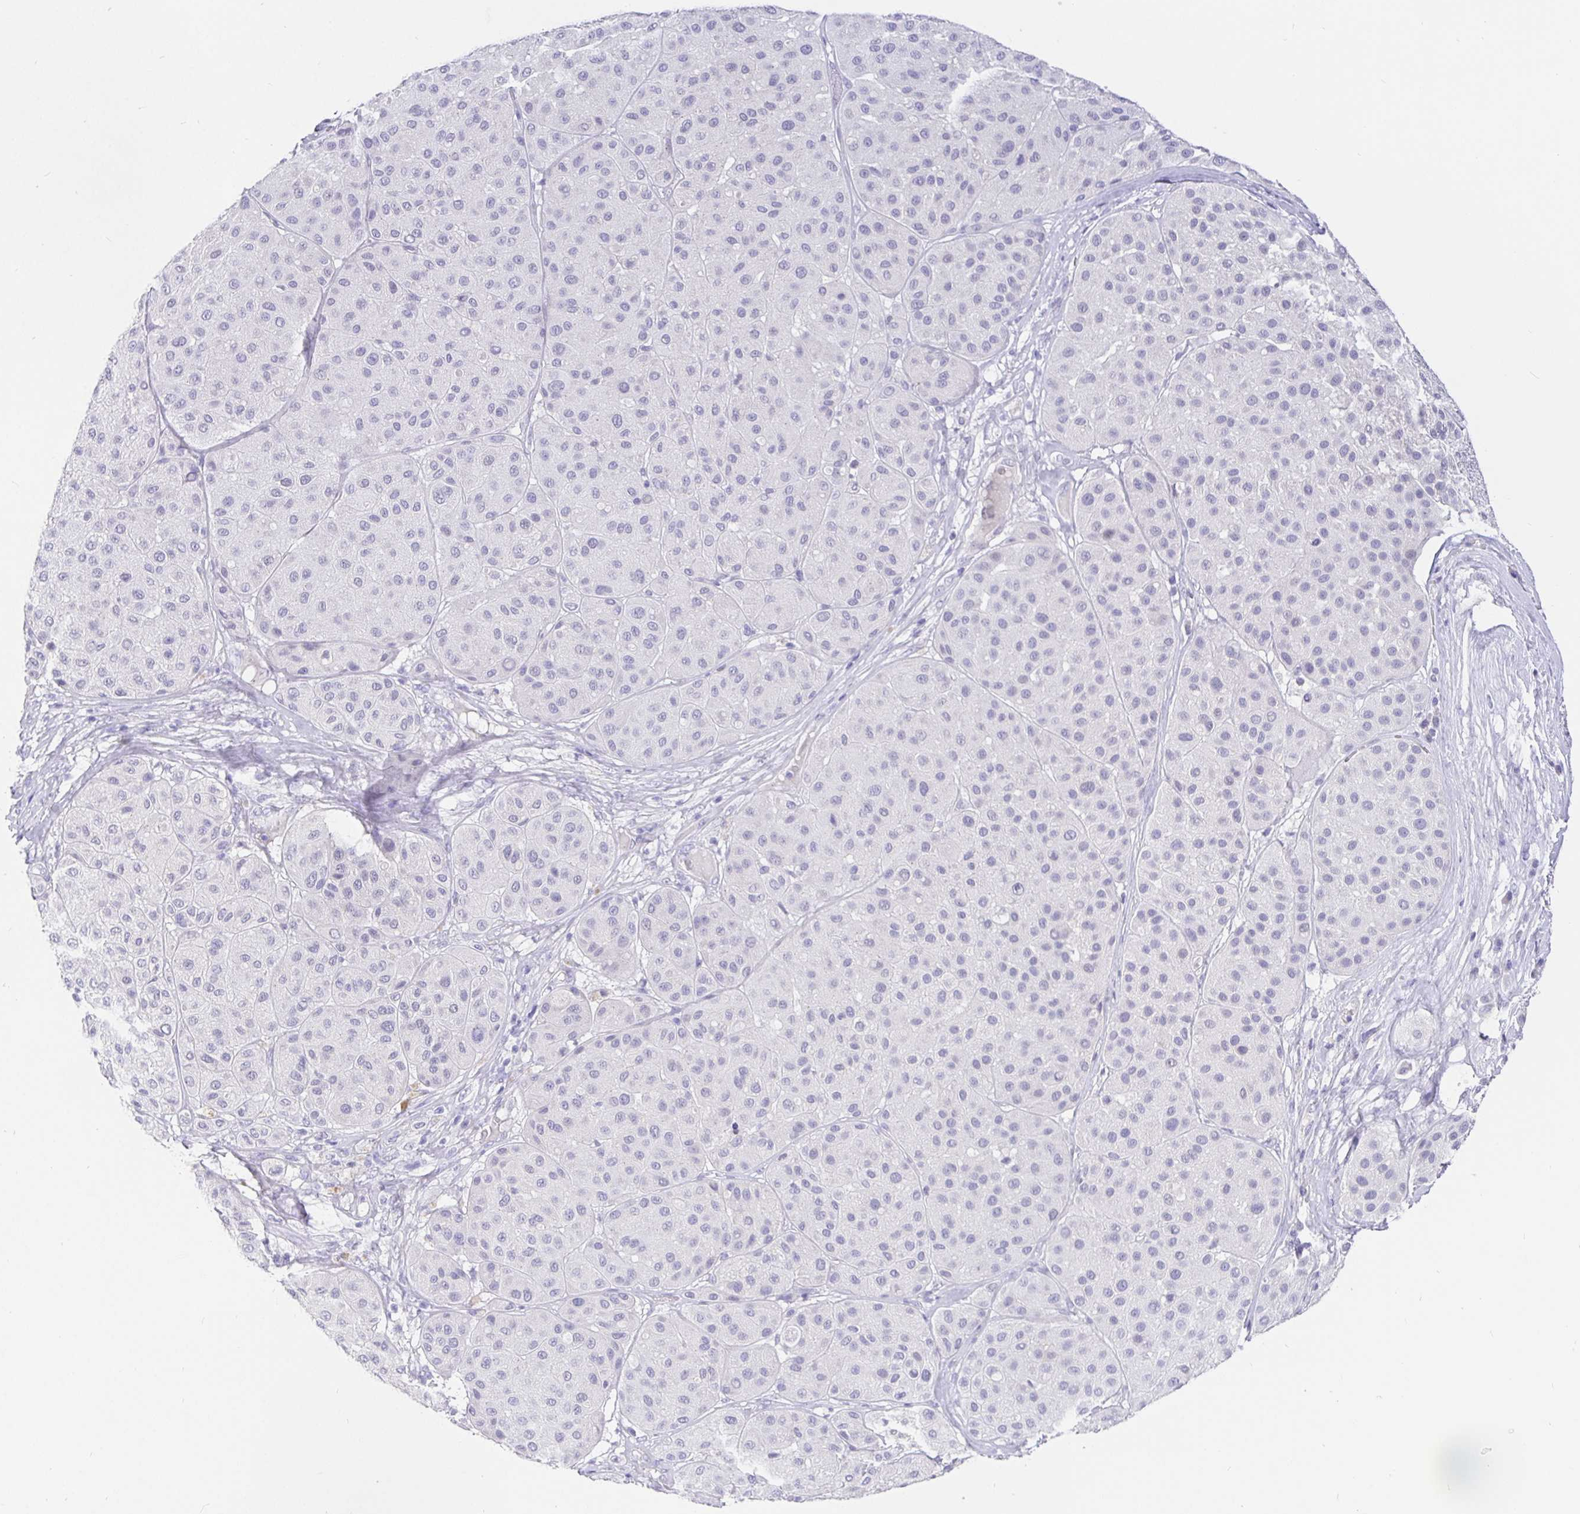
{"staining": {"intensity": "negative", "quantity": "none", "location": "none"}, "tissue": "melanoma", "cell_type": "Tumor cells", "image_type": "cancer", "snomed": [{"axis": "morphology", "description": "Malignant melanoma, Metastatic site"}, {"axis": "topography", "description": "Smooth muscle"}], "caption": "Malignant melanoma (metastatic site) was stained to show a protein in brown. There is no significant expression in tumor cells.", "gene": "EZHIP", "patient": {"sex": "male", "age": 41}}